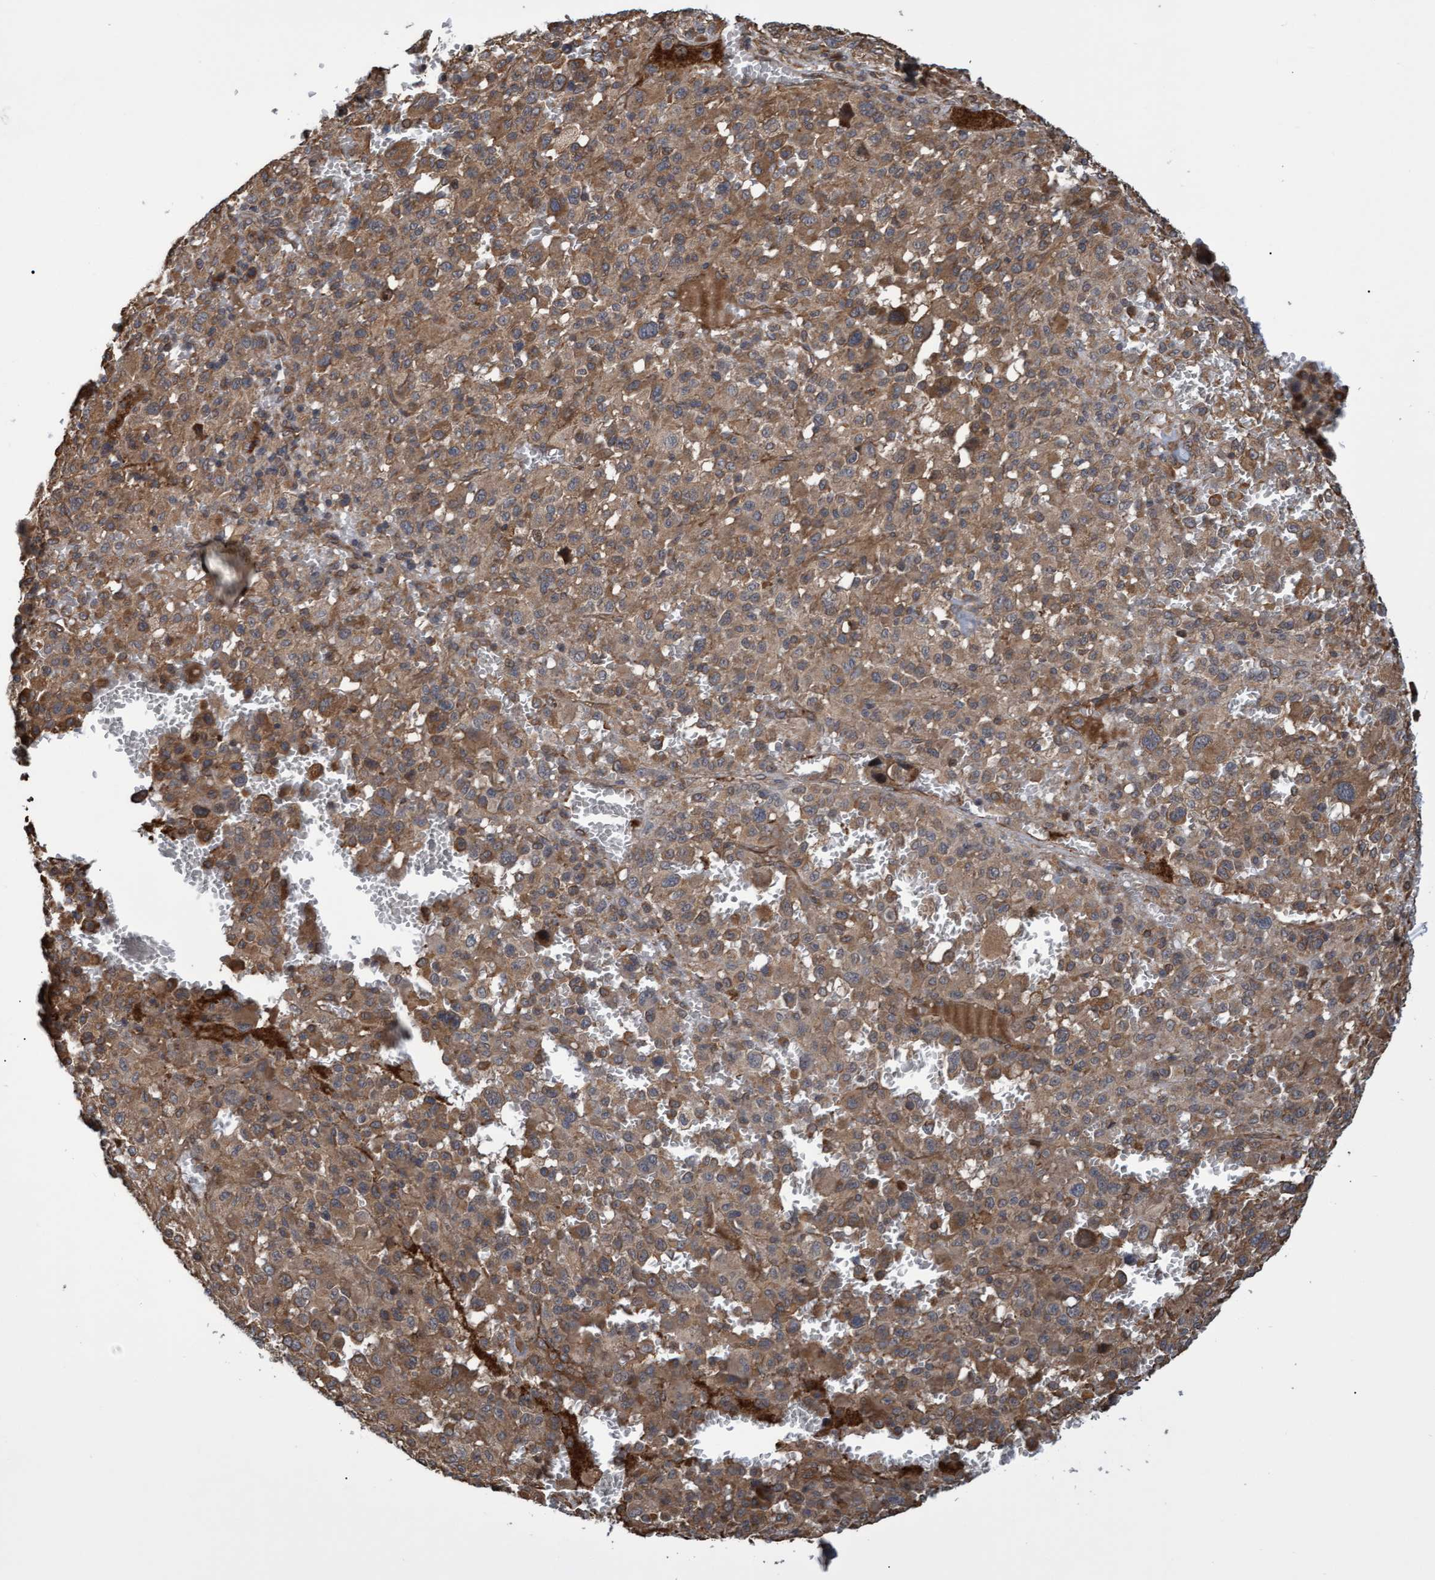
{"staining": {"intensity": "moderate", "quantity": ">75%", "location": "cytoplasmic/membranous"}, "tissue": "melanoma", "cell_type": "Tumor cells", "image_type": "cancer", "snomed": [{"axis": "morphology", "description": "Malignant melanoma, Metastatic site"}, {"axis": "topography", "description": "Skin"}], "caption": "Melanoma stained with immunohistochemistry (IHC) reveals moderate cytoplasmic/membranous positivity in approximately >75% of tumor cells. The staining was performed using DAB (3,3'-diaminobenzidine), with brown indicating positive protein expression. Nuclei are stained blue with hematoxylin.", "gene": "TNFRSF10B", "patient": {"sex": "female", "age": 74}}